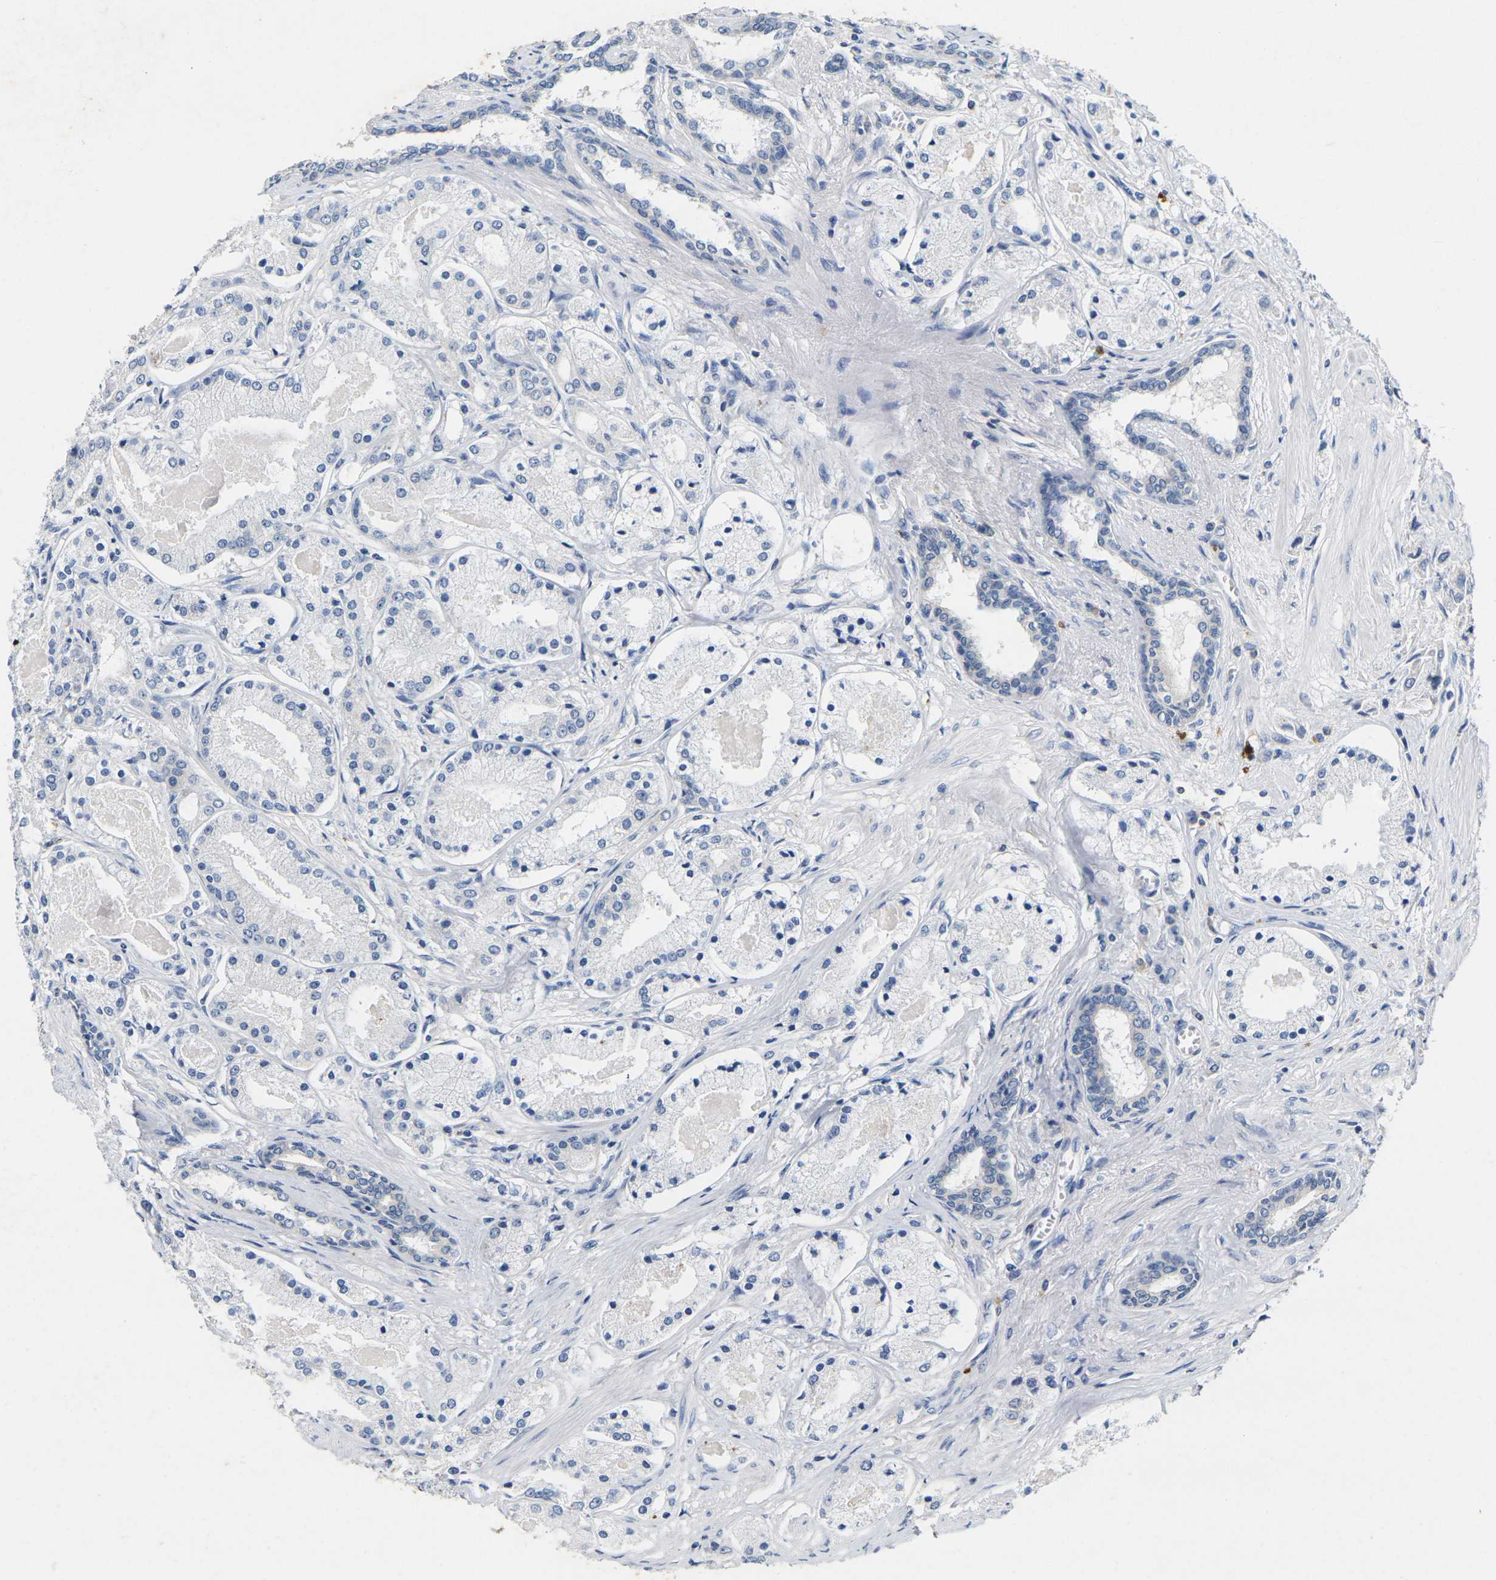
{"staining": {"intensity": "negative", "quantity": "none", "location": "none"}, "tissue": "prostate cancer", "cell_type": "Tumor cells", "image_type": "cancer", "snomed": [{"axis": "morphology", "description": "Adenocarcinoma, High grade"}, {"axis": "topography", "description": "Prostate"}], "caption": "An immunohistochemistry (IHC) micrograph of high-grade adenocarcinoma (prostate) is shown. There is no staining in tumor cells of high-grade adenocarcinoma (prostate). (DAB immunohistochemistry, high magnification).", "gene": "NOCT", "patient": {"sex": "male", "age": 66}}